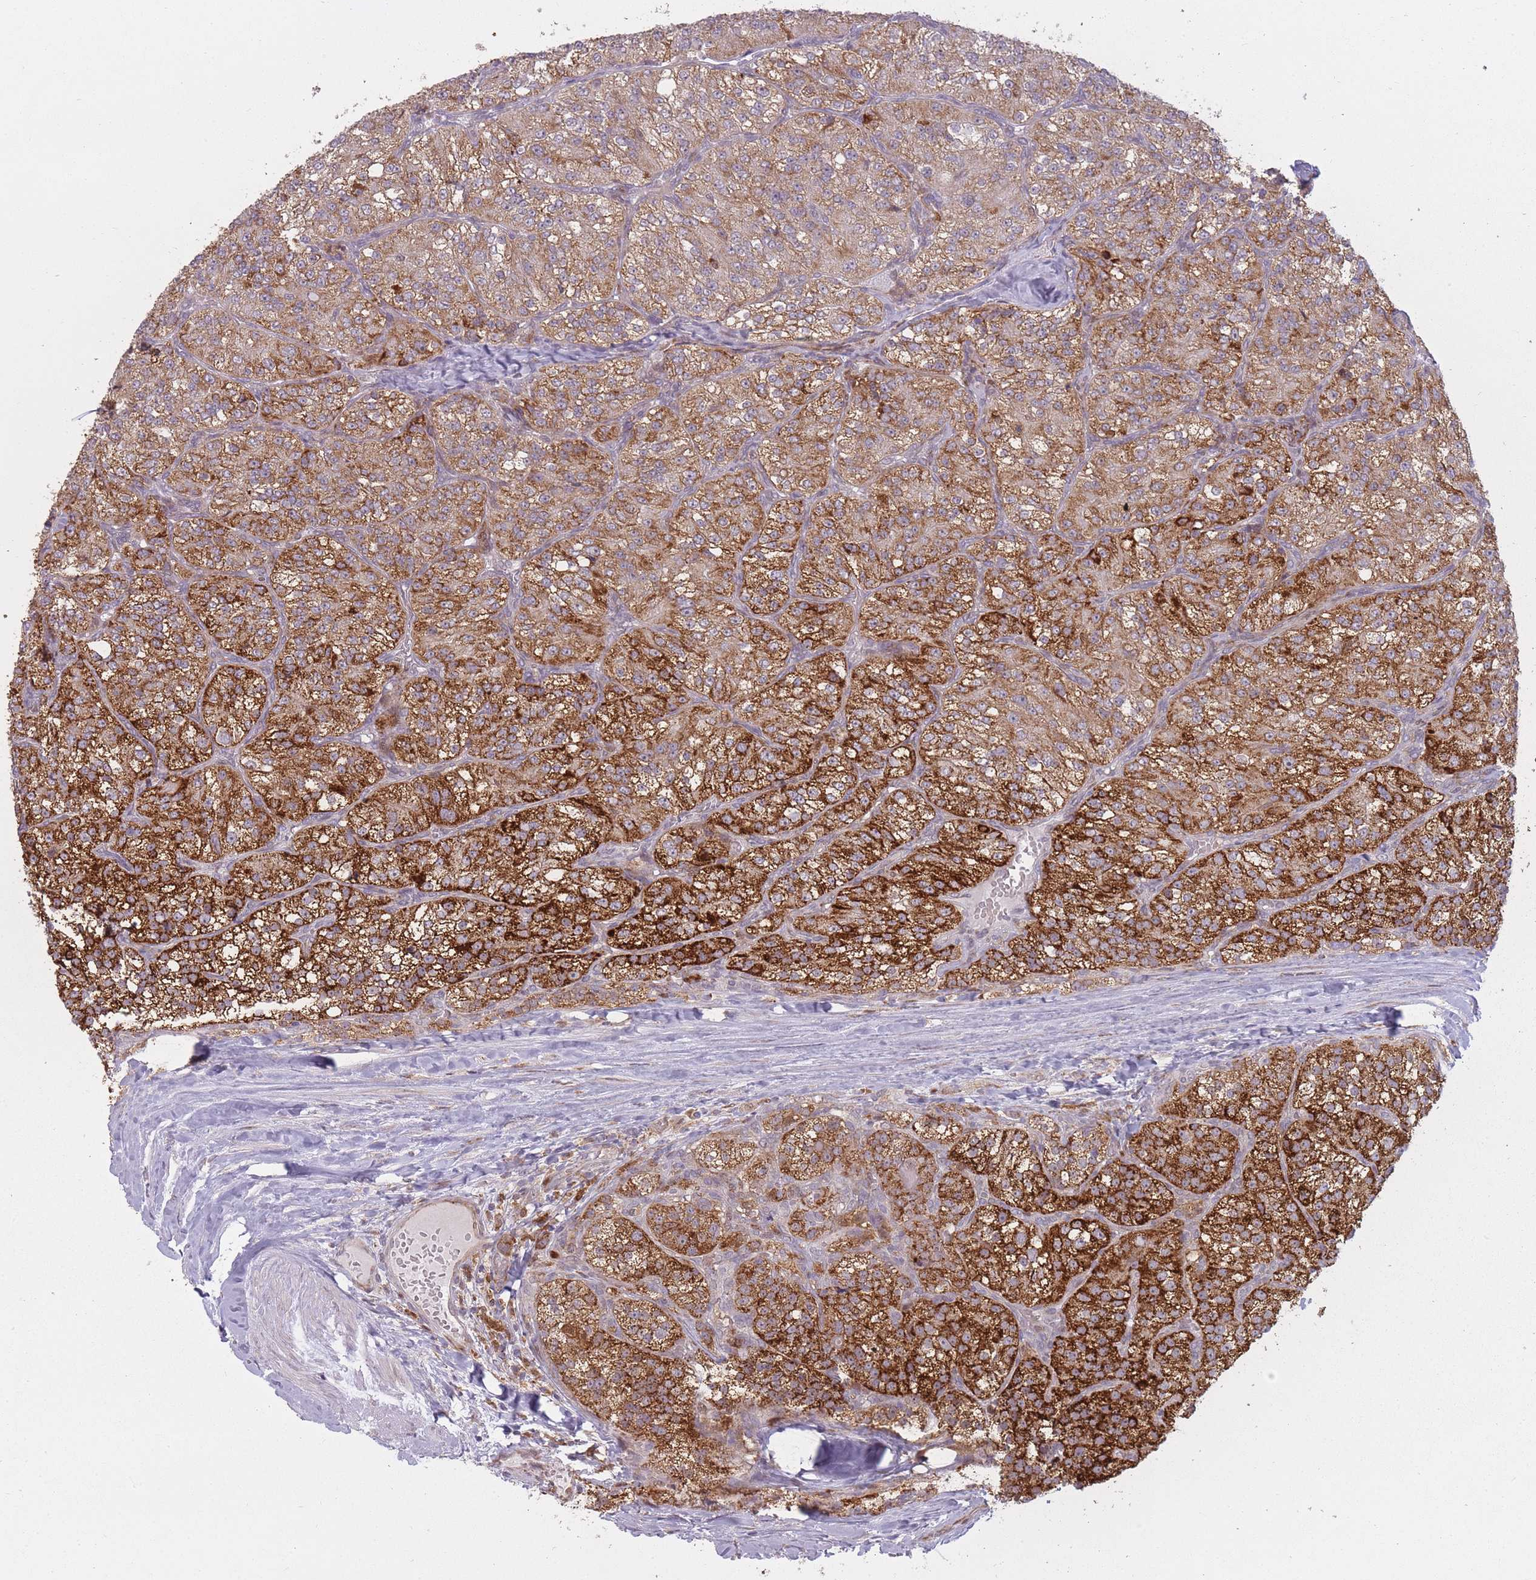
{"staining": {"intensity": "strong", "quantity": ">75%", "location": "cytoplasmic/membranous"}, "tissue": "renal cancer", "cell_type": "Tumor cells", "image_type": "cancer", "snomed": [{"axis": "morphology", "description": "Adenocarcinoma, NOS"}, {"axis": "topography", "description": "Kidney"}], "caption": "Renal adenocarcinoma was stained to show a protein in brown. There is high levels of strong cytoplasmic/membranous expression in about >75% of tumor cells.", "gene": "LGALS9", "patient": {"sex": "female", "age": 63}}